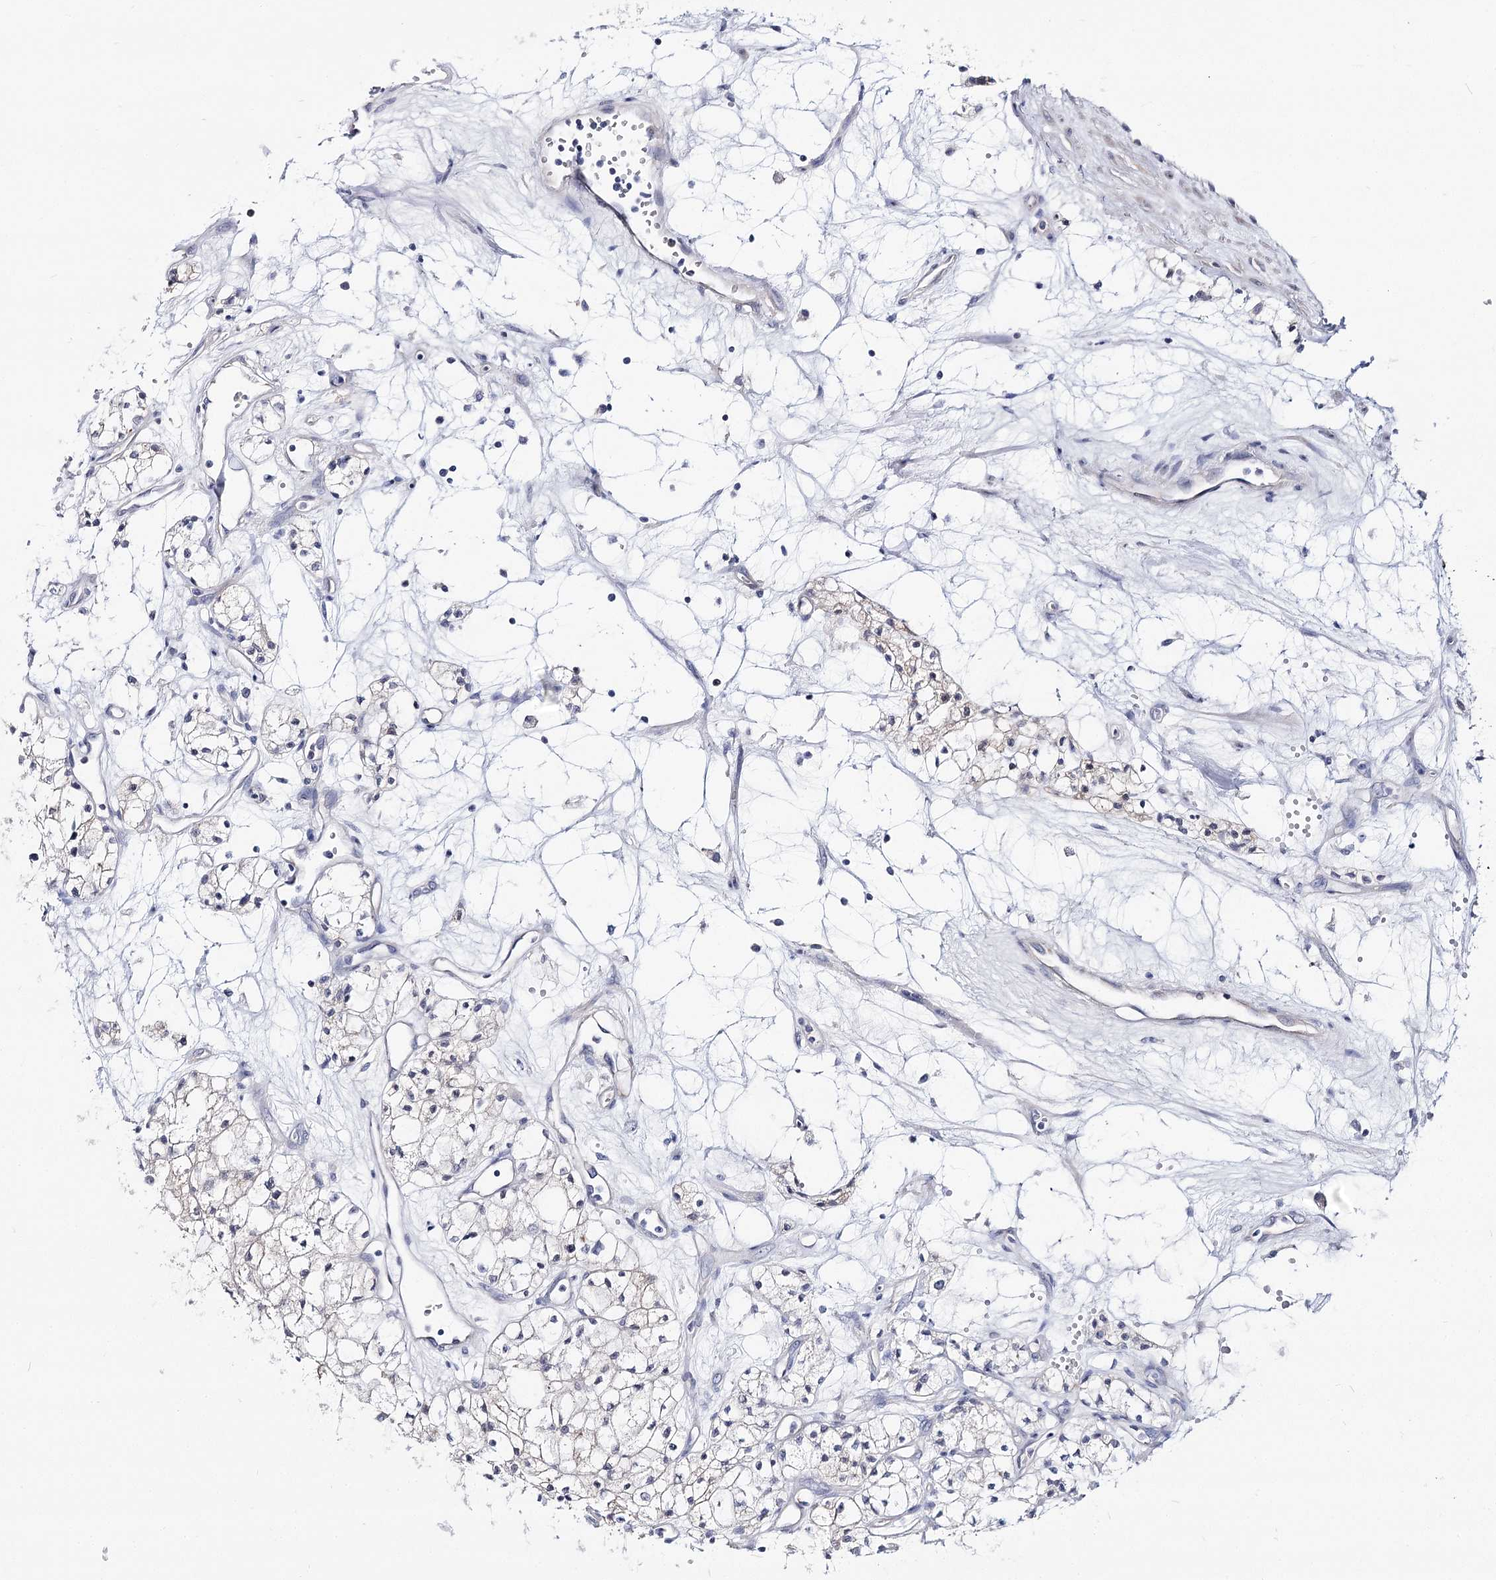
{"staining": {"intensity": "negative", "quantity": "none", "location": "none"}, "tissue": "renal cancer", "cell_type": "Tumor cells", "image_type": "cancer", "snomed": [{"axis": "morphology", "description": "Adenocarcinoma, NOS"}, {"axis": "topography", "description": "Kidney"}], "caption": "Human adenocarcinoma (renal) stained for a protein using immunohistochemistry (IHC) demonstrates no positivity in tumor cells.", "gene": "UGP2", "patient": {"sex": "male", "age": 59}}